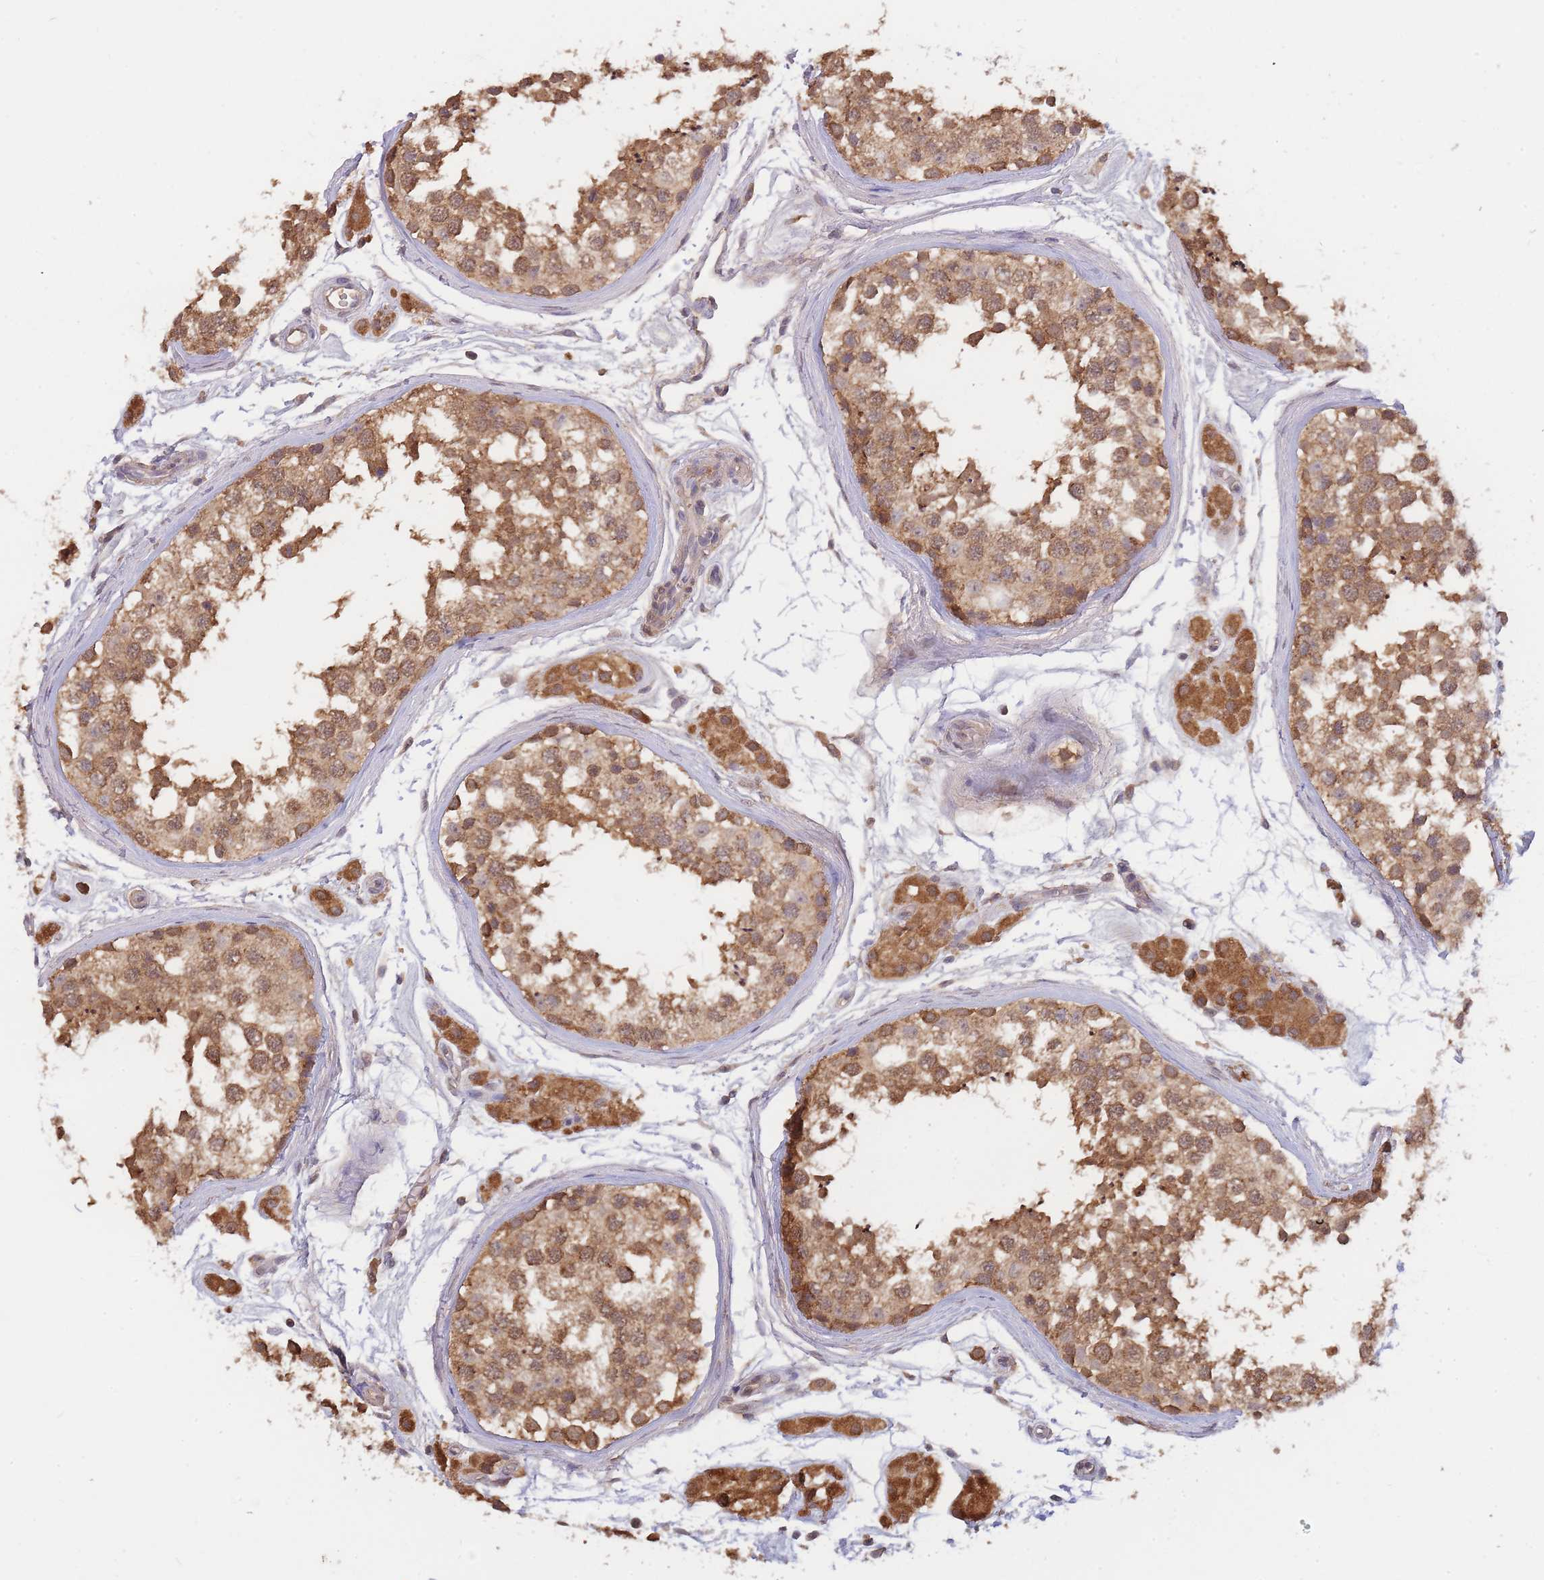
{"staining": {"intensity": "moderate", "quantity": ">75%", "location": "cytoplasmic/membranous"}, "tissue": "testis", "cell_type": "Cells in seminiferous ducts", "image_type": "normal", "snomed": [{"axis": "morphology", "description": "Normal tissue, NOS"}, {"axis": "topography", "description": "Testis"}], "caption": "Immunohistochemical staining of normal human testis displays >75% levels of moderate cytoplasmic/membranous protein staining in approximately >75% of cells in seminiferous ducts.", "gene": "PIP4P1", "patient": {"sex": "male", "age": 56}}